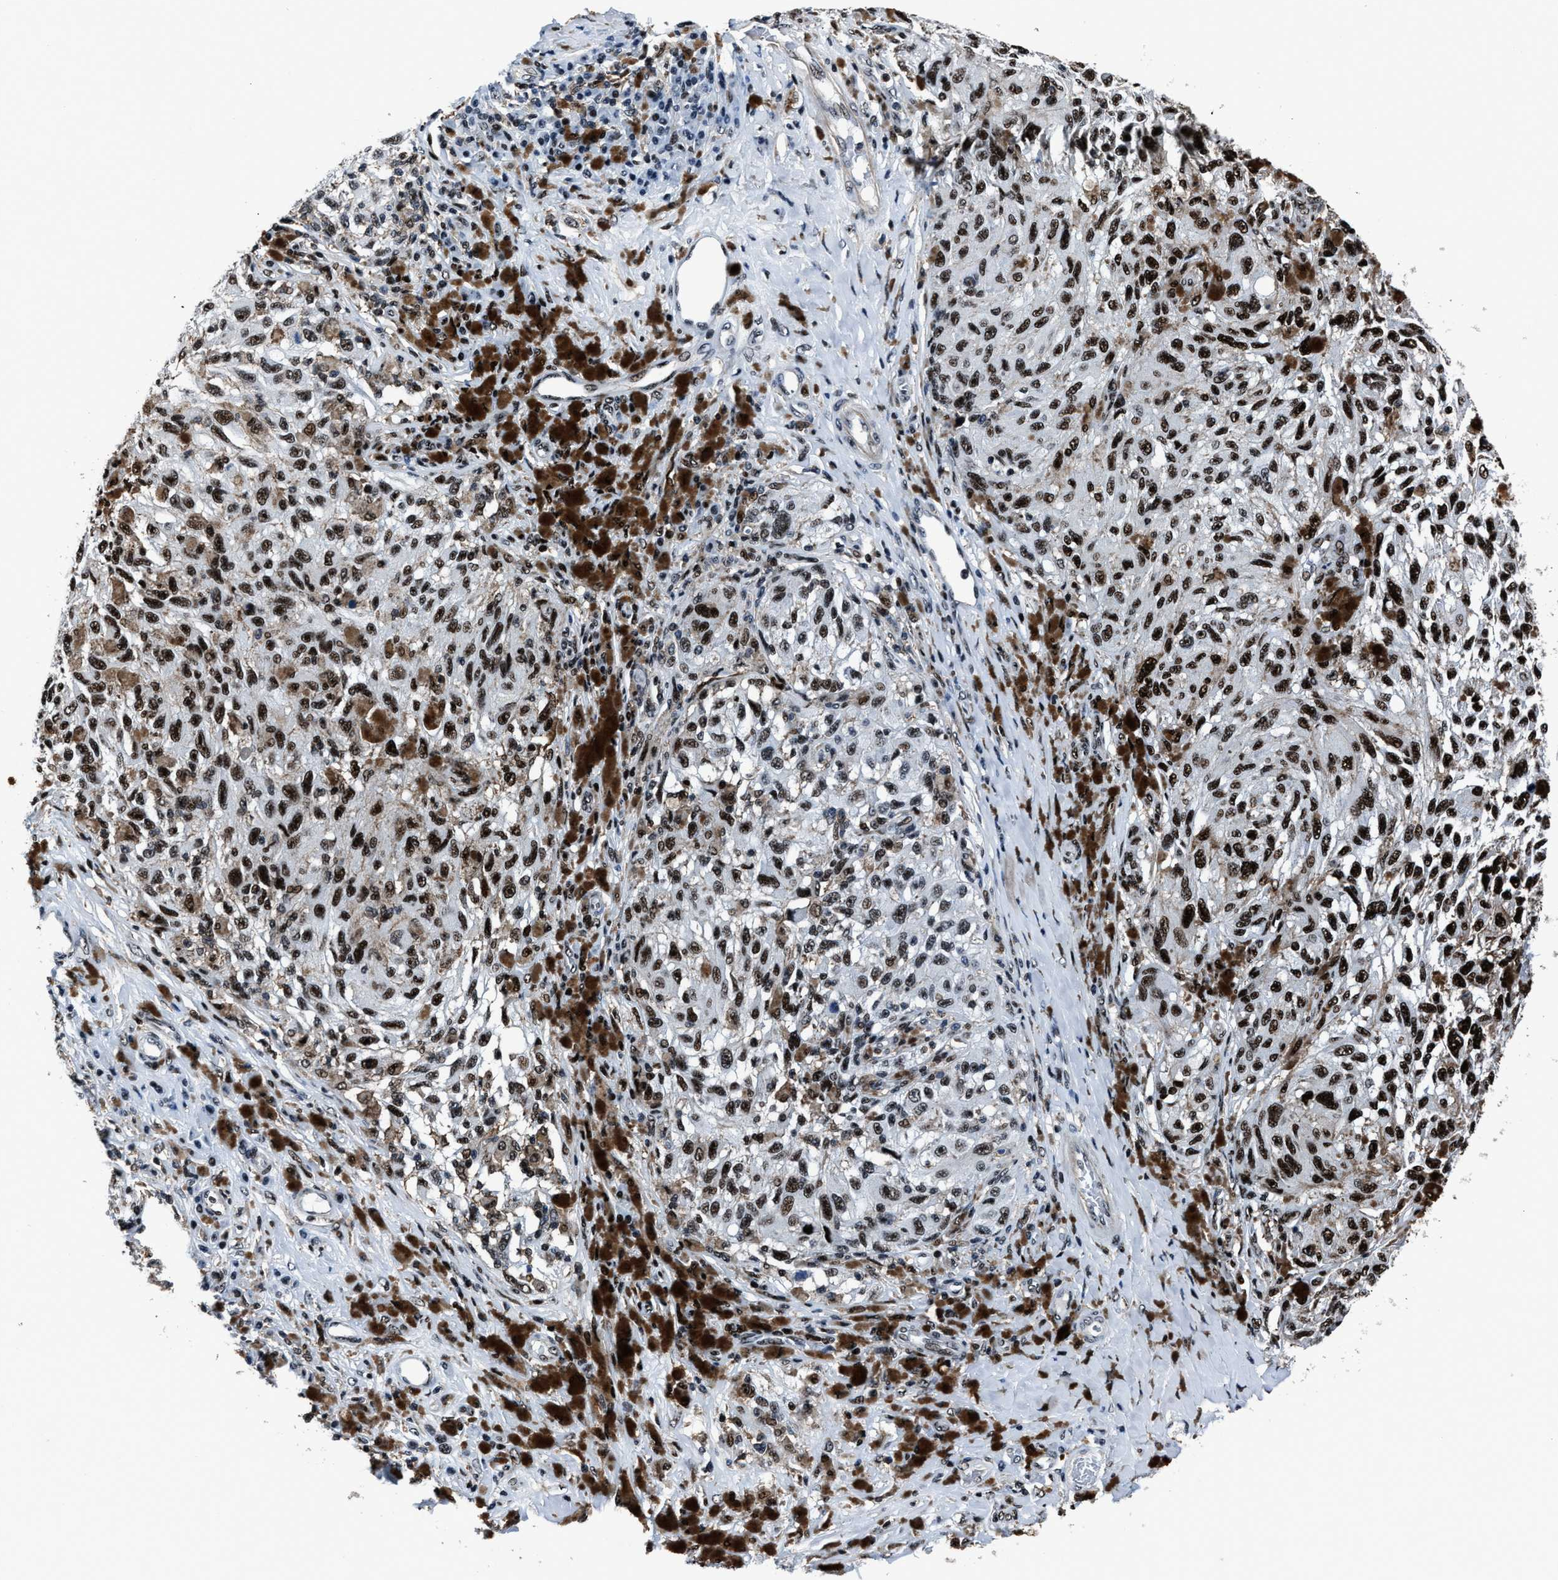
{"staining": {"intensity": "moderate", "quantity": ">75%", "location": "nuclear"}, "tissue": "melanoma", "cell_type": "Tumor cells", "image_type": "cancer", "snomed": [{"axis": "morphology", "description": "Malignant melanoma, NOS"}, {"axis": "topography", "description": "Skin"}], "caption": "This micrograph displays immunohistochemistry staining of human melanoma, with medium moderate nuclear expression in about >75% of tumor cells.", "gene": "PPIE", "patient": {"sex": "female", "age": 73}}